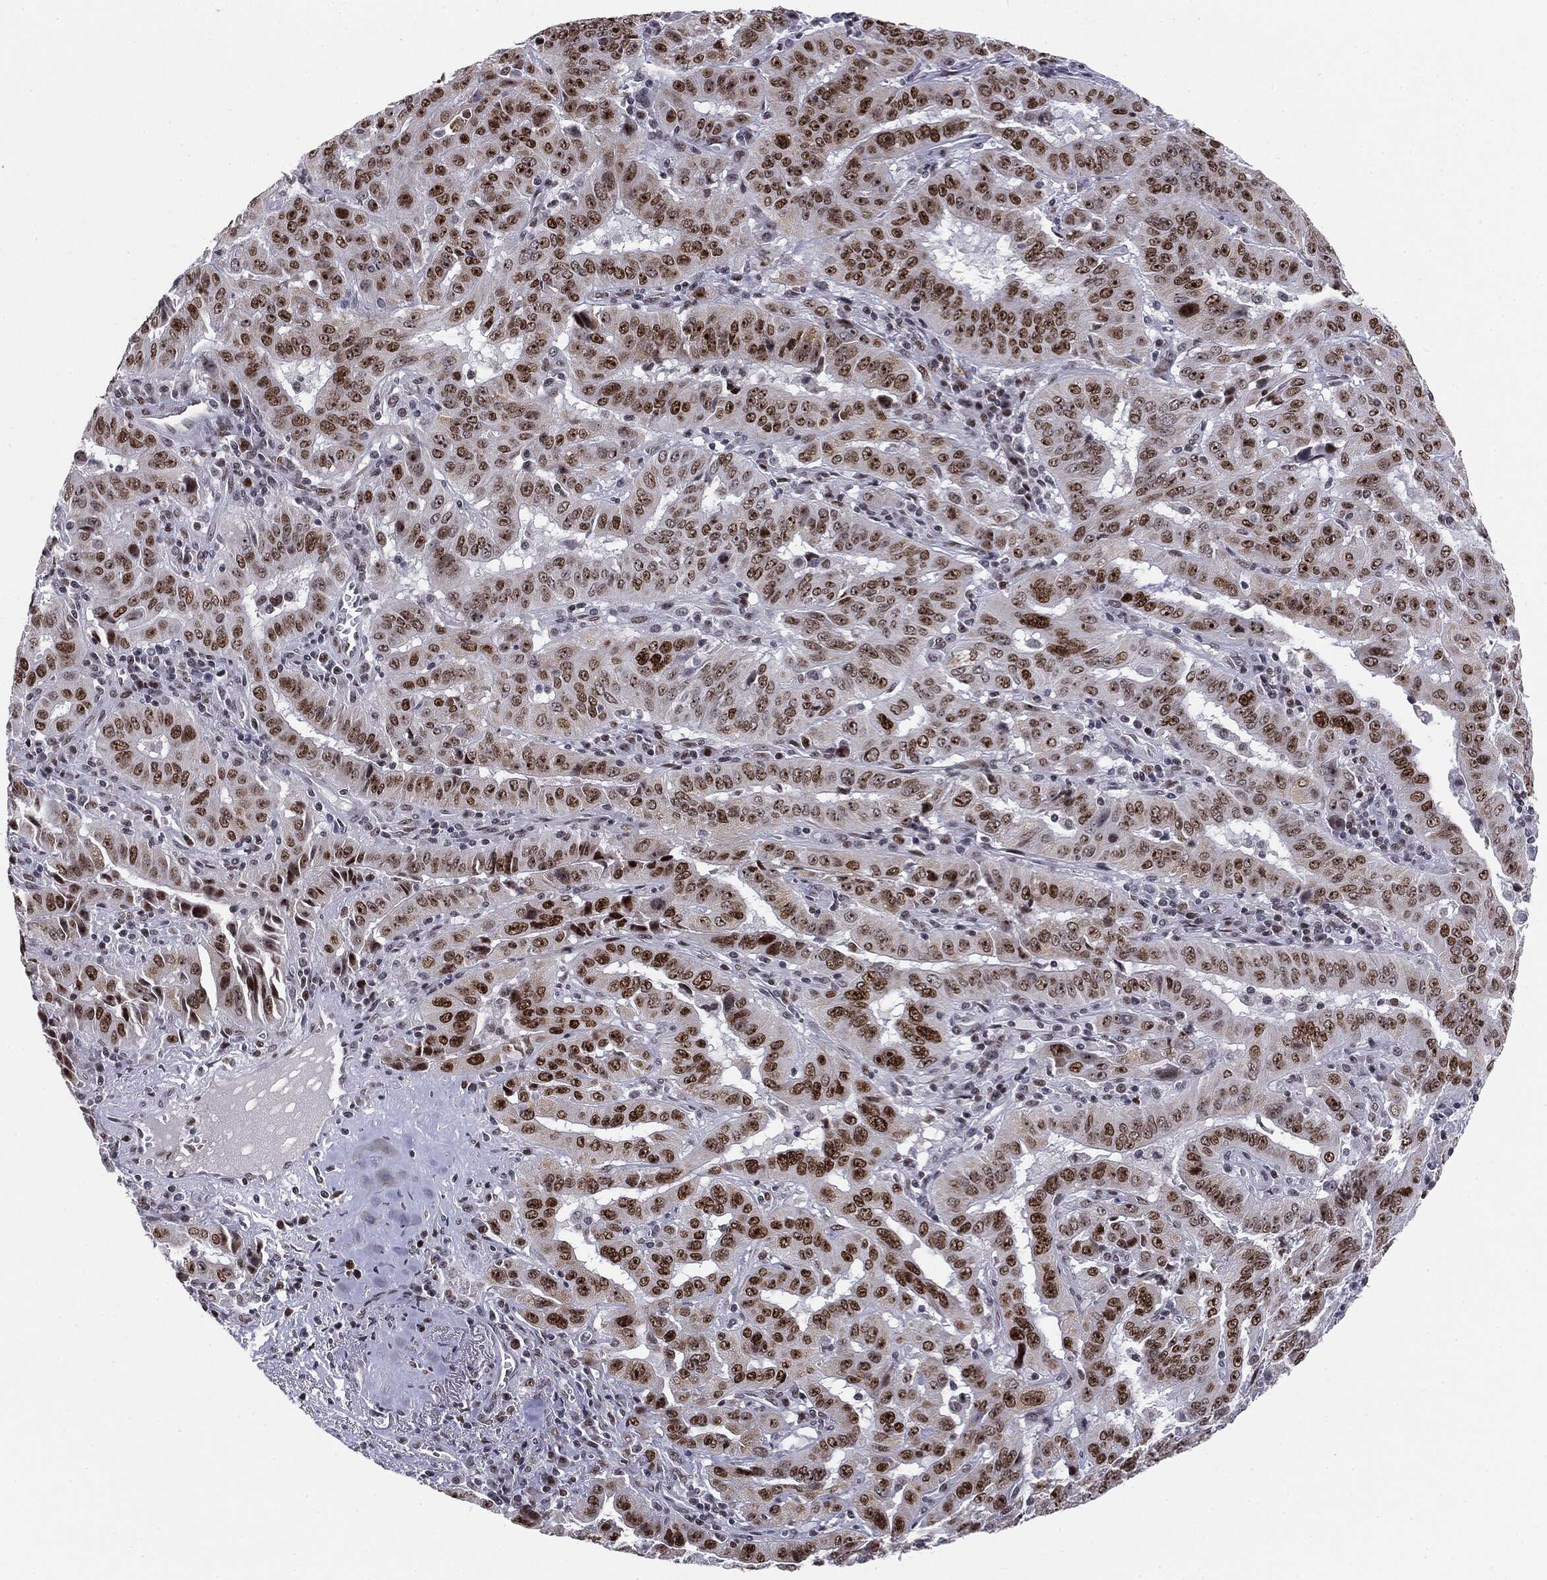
{"staining": {"intensity": "strong", "quantity": ">75%", "location": "nuclear"}, "tissue": "pancreatic cancer", "cell_type": "Tumor cells", "image_type": "cancer", "snomed": [{"axis": "morphology", "description": "Adenocarcinoma, NOS"}, {"axis": "topography", "description": "Pancreas"}], "caption": "Immunohistochemistry (DAB (3,3'-diaminobenzidine)) staining of human pancreatic cancer reveals strong nuclear protein positivity in approximately >75% of tumor cells.", "gene": "MDC1", "patient": {"sex": "male", "age": 63}}